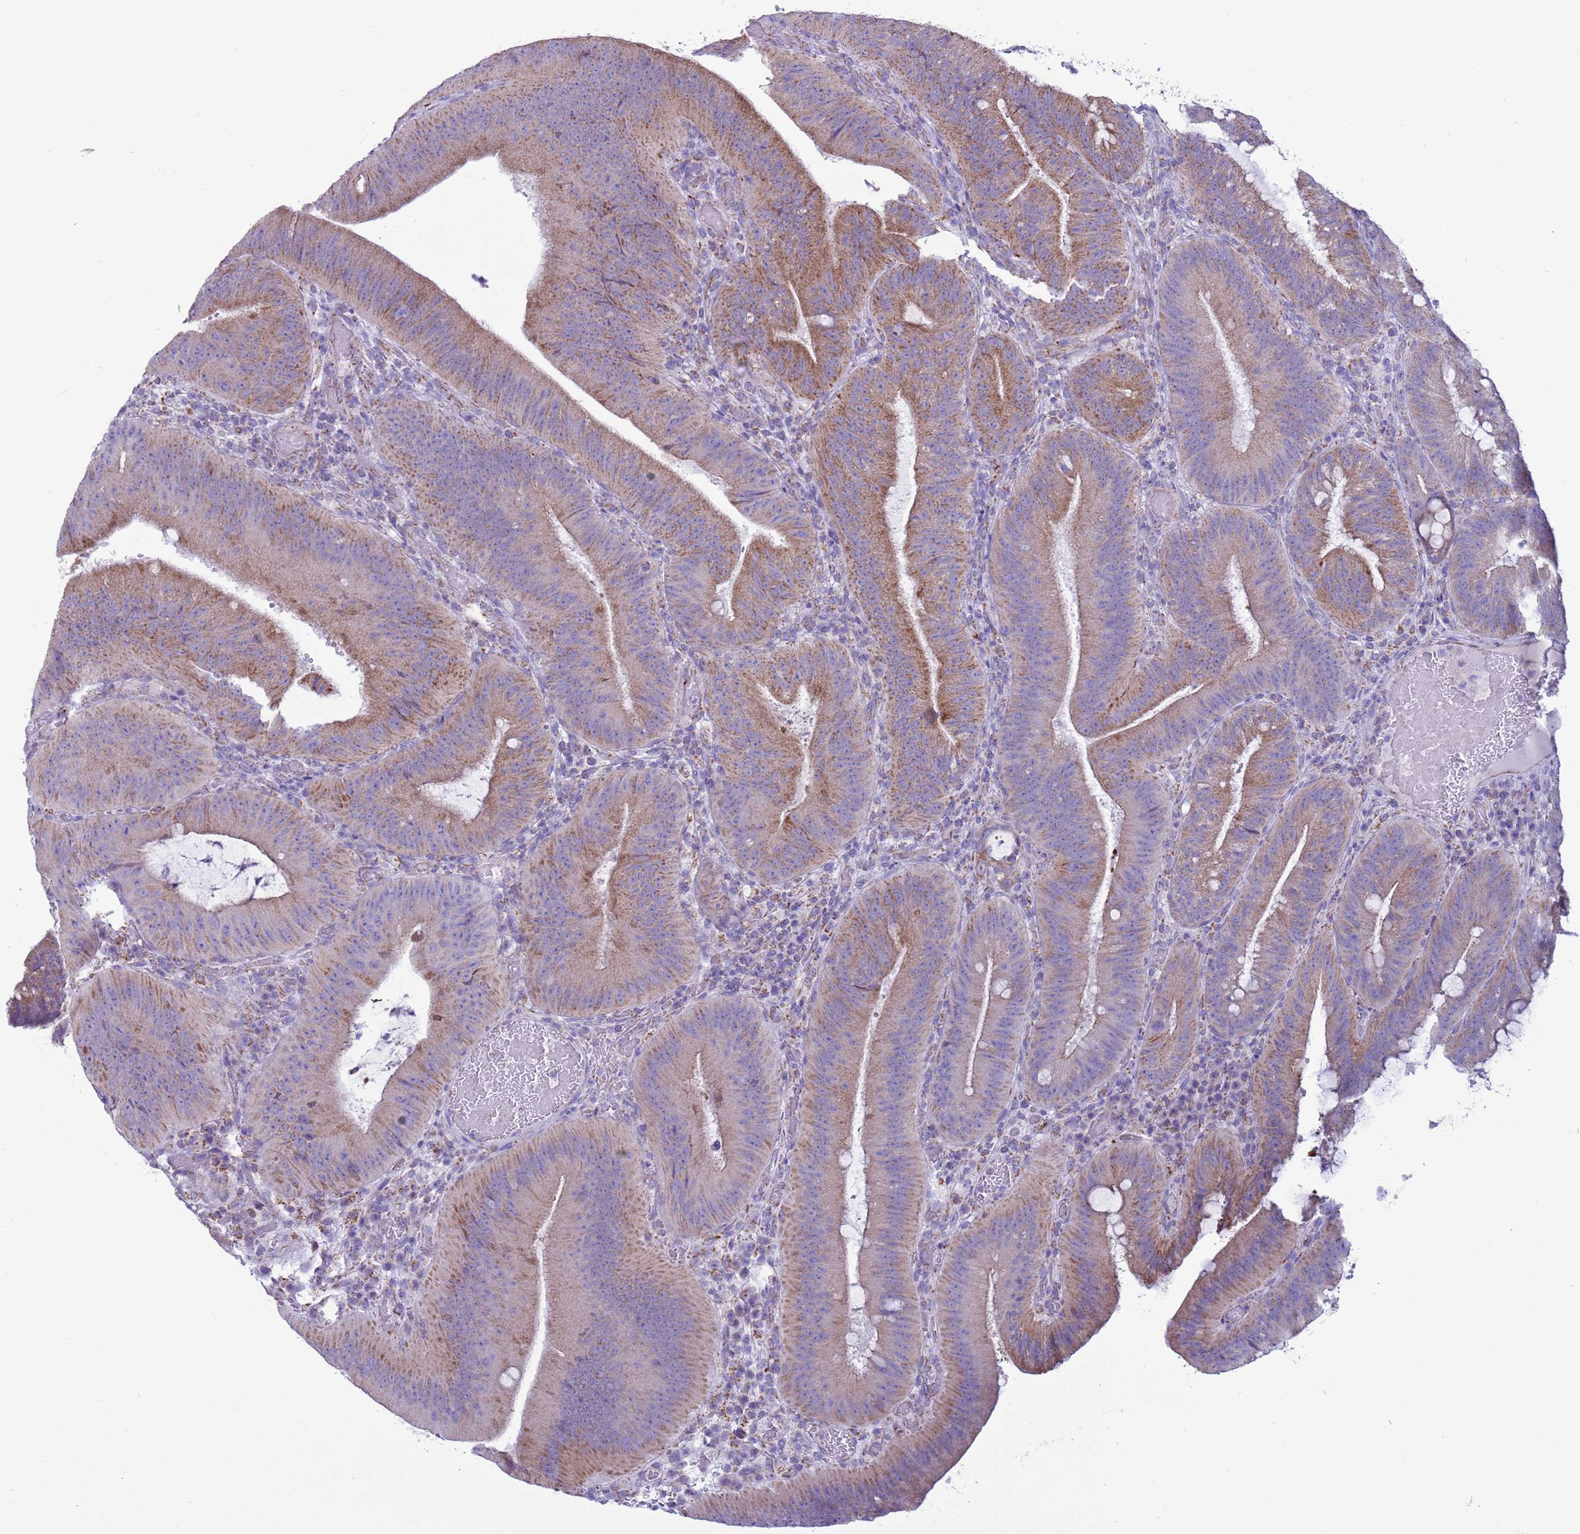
{"staining": {"intensity": "moderate", "quantity": ">75%", "location": "cytoplasmic/membranous"}, "tissue": "colorectal cancer", "cell_type": "Tumor cells", "image_type": "cancer", "snomed": [{"axis": "morphology", "description": "Adenocarcinoma, NOS"}, {"axis": "topography", "description": "Colon"}], "caption": "Human colorectal cancer (adenocarcinoma) stained with a brown dye reveals moderate cytoplasmic/membranous positive staining in about >75% of tumor cells.", "gene": "NCALD", "patient": {"sex": "female", "age": 43}}